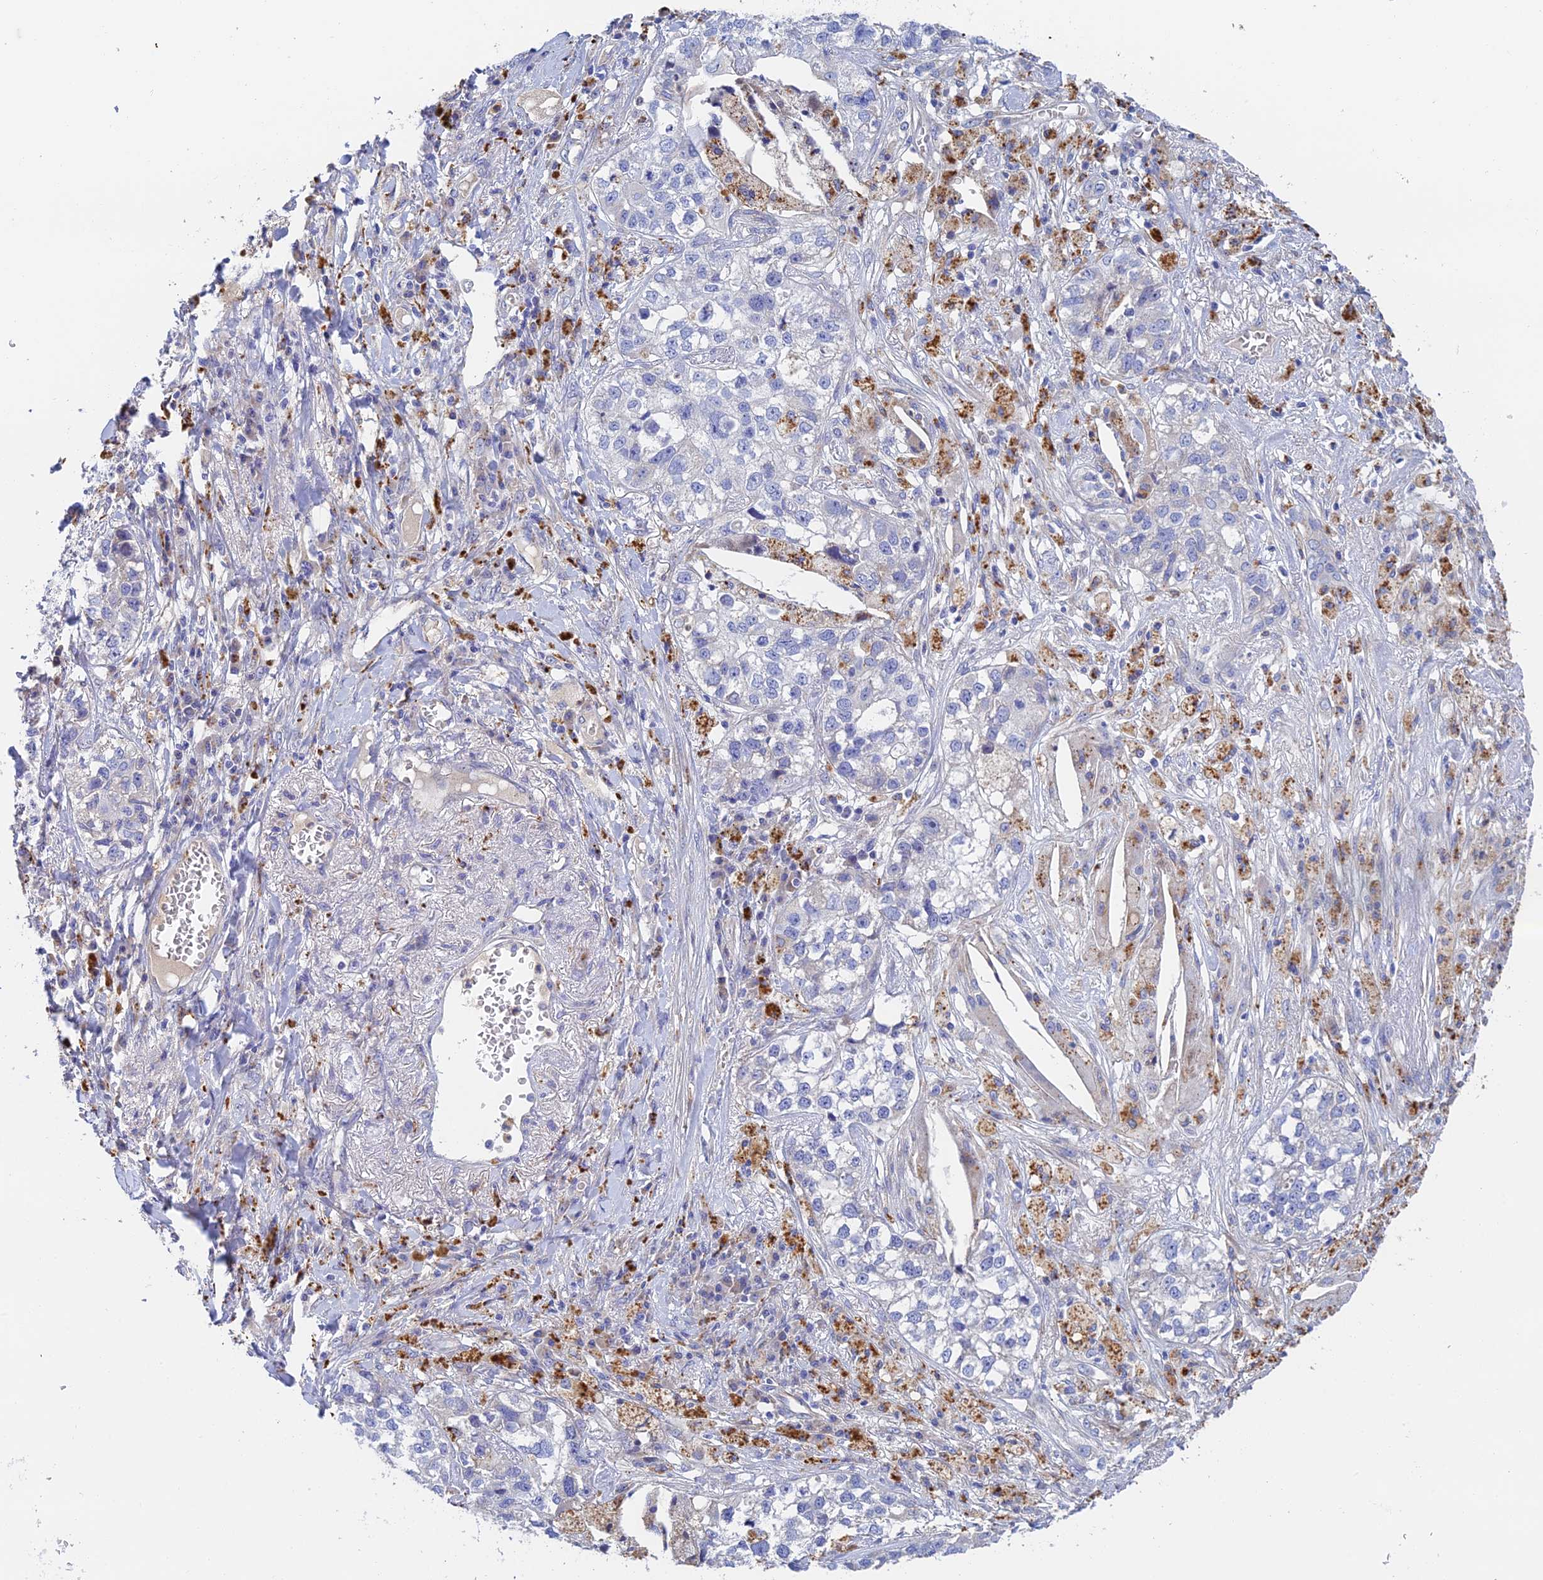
{"staining": {"intensity": "negative", "quantity": "none", "location": "none"}, "tissue": "lung cancer", "cell_type": "Tumor cells", "image_type": "cancer", "snomed": [{"axis": "morphology", "description": "Adenocarcinoma, NOS"}, {"axis": "topography", "description": "Lung"}], "caption": "This is an immunohistochemistry (IHC) photomicrograph of human lung cancer. There is no positivity in tumor cells.", "gene": "RPGRIP1L", "patient": {"sex": "male", "age": 49}}